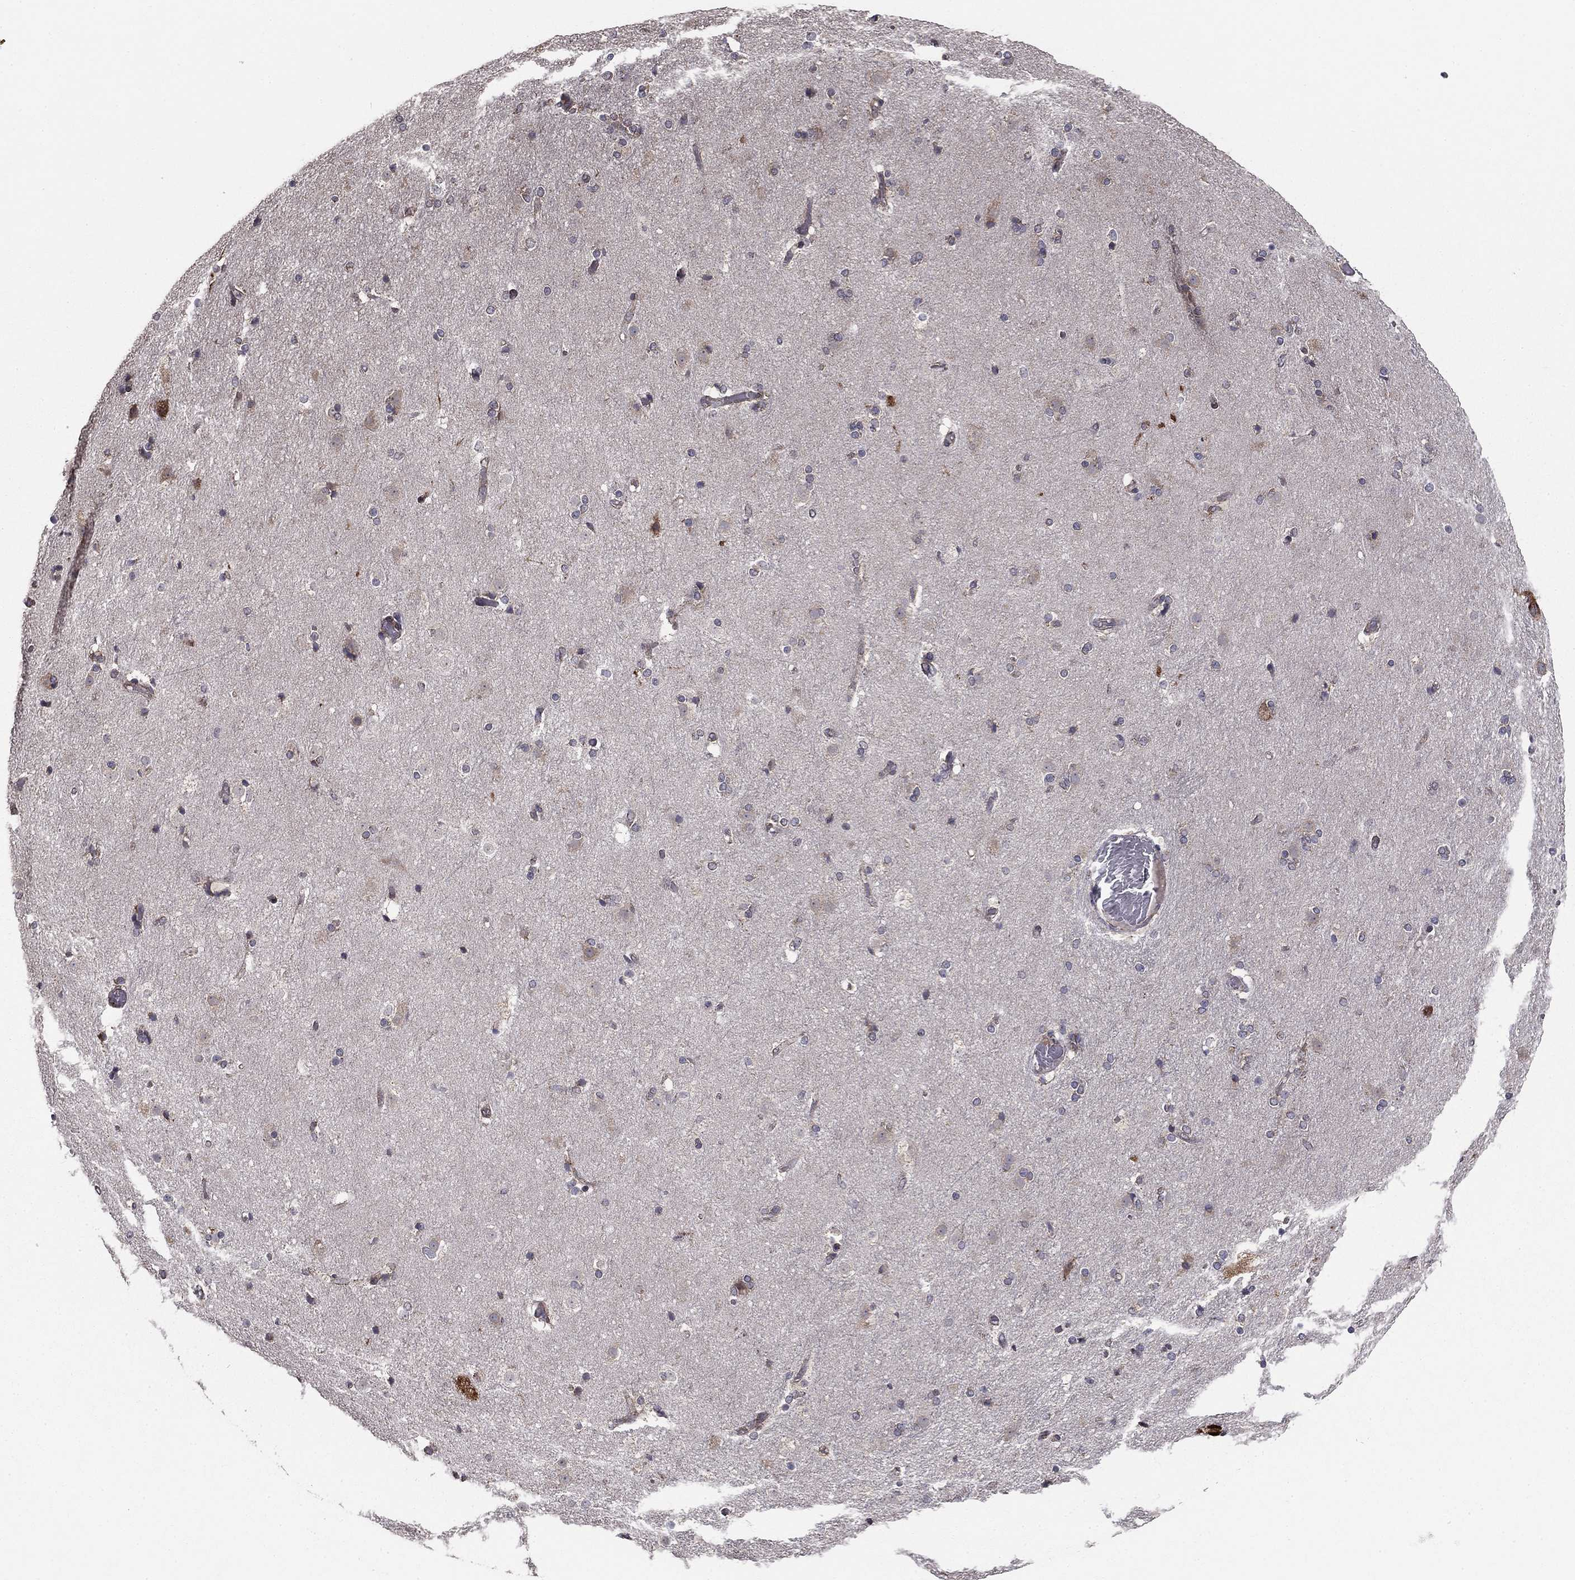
{"staining": {"intensity": "negative", "quantity": "none", "location": "none"}, "tissue": "caudate", "cell_type": "Glial cells", "image_type": "normal", "snomed": [{"axis": "morphology", "description": "Normal tissue, NOS"}, {"axis": "topography", "description": "Lateral ventricle wall"}], "caption": "An immunohistochemistry (IHC) micrograph of unremarkable caudate is shown. There is no staining in glial cells of caudate.", "gene": "NKIRAS1", "patient": {"sex": "female", "age": 71}}